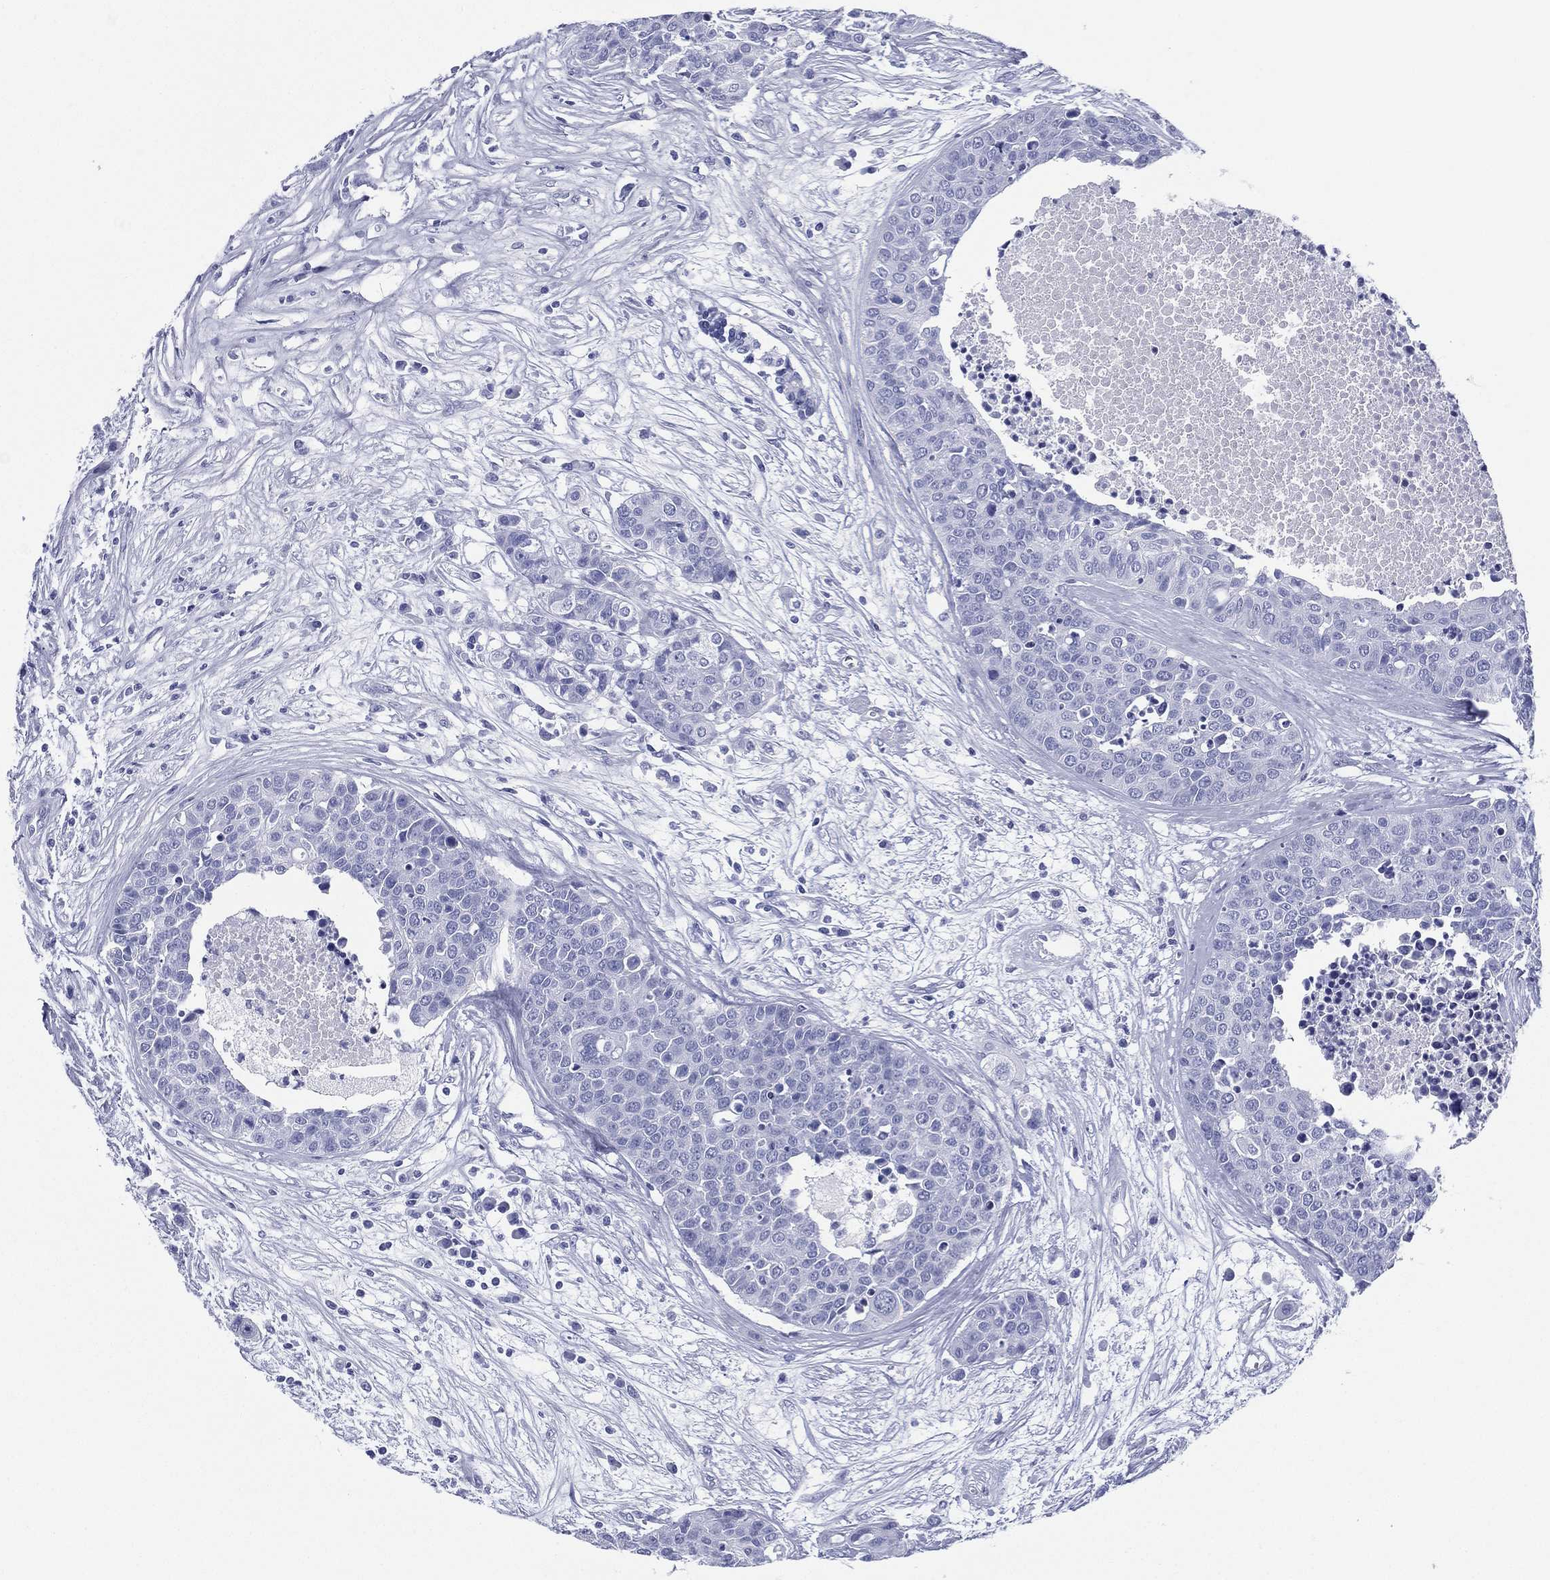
{"staining": {"intensity": "negative", "quantity": "none", "location": "none"}, "tissue": "carcinoid", "cell_type": "Tumor cells", "image_type": "cancer", "snomed": [{"axis": "morphology", "description": "Carcinoid, malignant, NOS"}, {"axis": "topography", "description": "Colon"}], "caption": "Immunohistochemistry (IHC) of carcinoid (malignant) displays no staining in tumor cells.", "gene": "RSPH4A", "patient": {"sex": "male", "age": 81}}